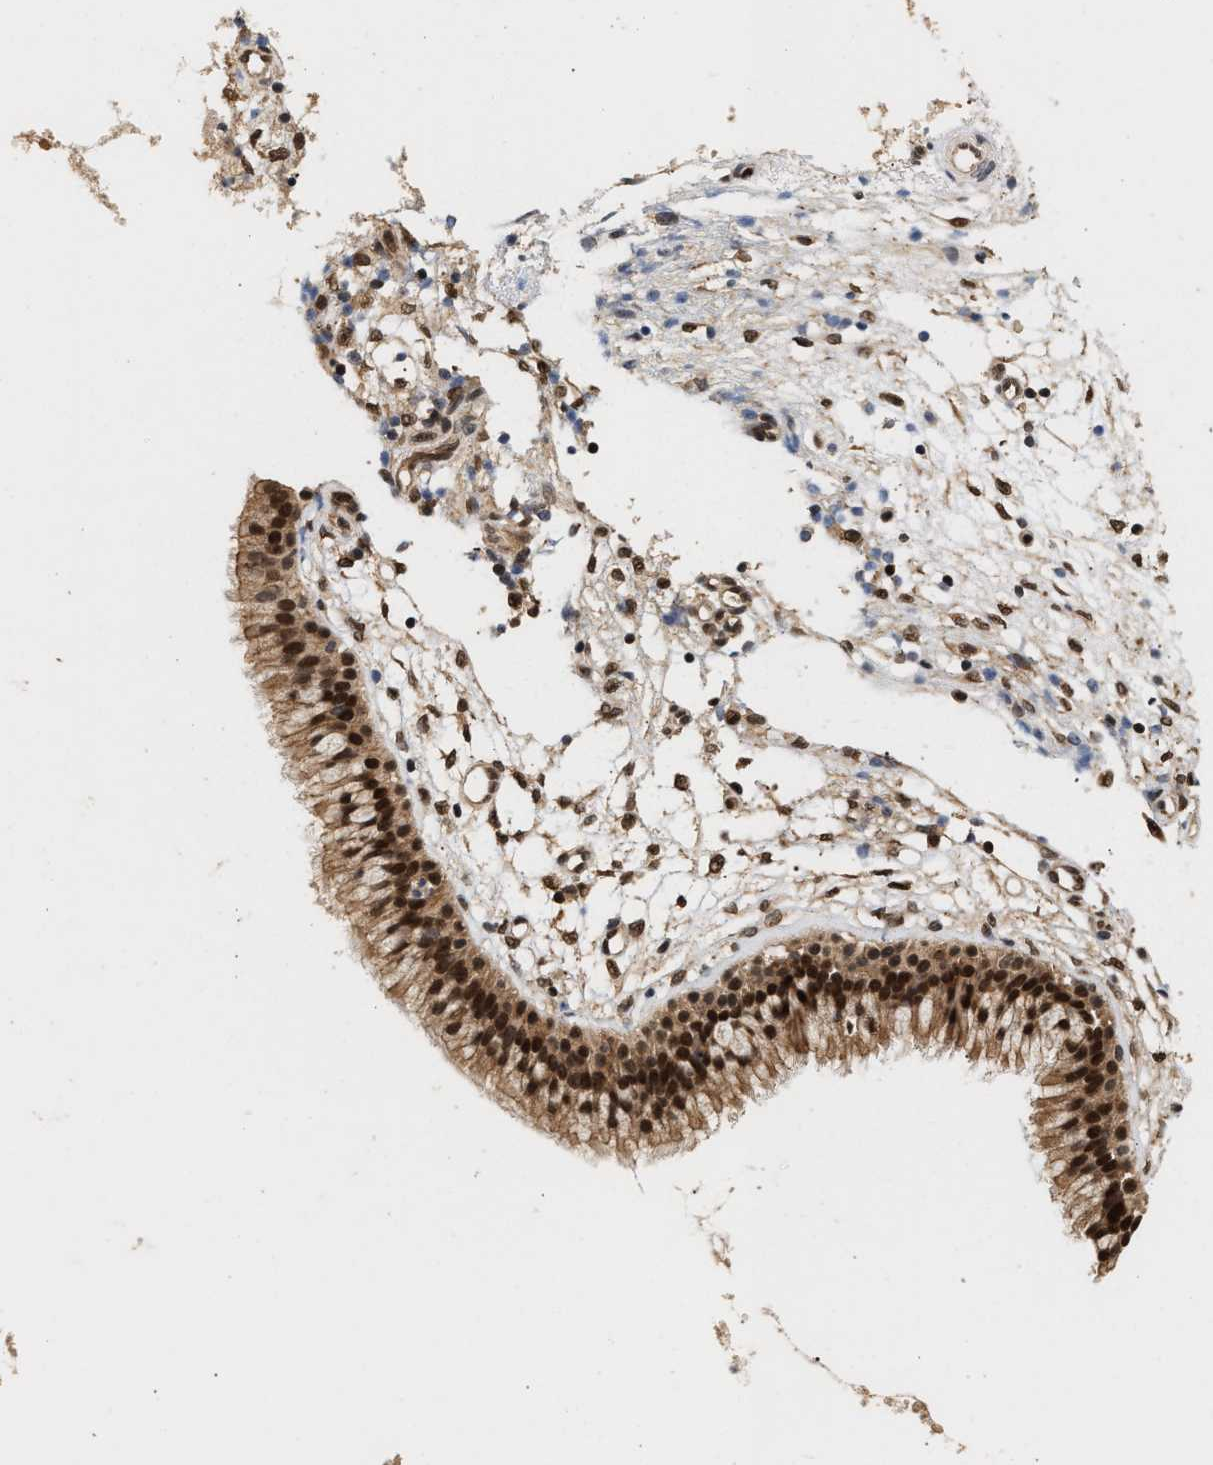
{"staining": {"intensity": "strong", "quantity": ">75%", "location": "cytoplasmic/membranous,nuclear"}, "tissue": "nasopharynx", "cell_type": "Respiratory epithelial cells", "image_type": "normal", "snomed": [{"axis": "morphology", "description": "Normal tissue, NOS"}, {"axis": "topography", "description": "Nasopharynx"}], "caption": "This is a photomicrograph of immunohistochemistry staining of normal nasopharynx, which shows strong positivity in the cytoplasmic/membranous,nuclear of respiratory epithelial cells.", "gene": "ABHD5", "patient": {"sex": "male", "age": 21}}